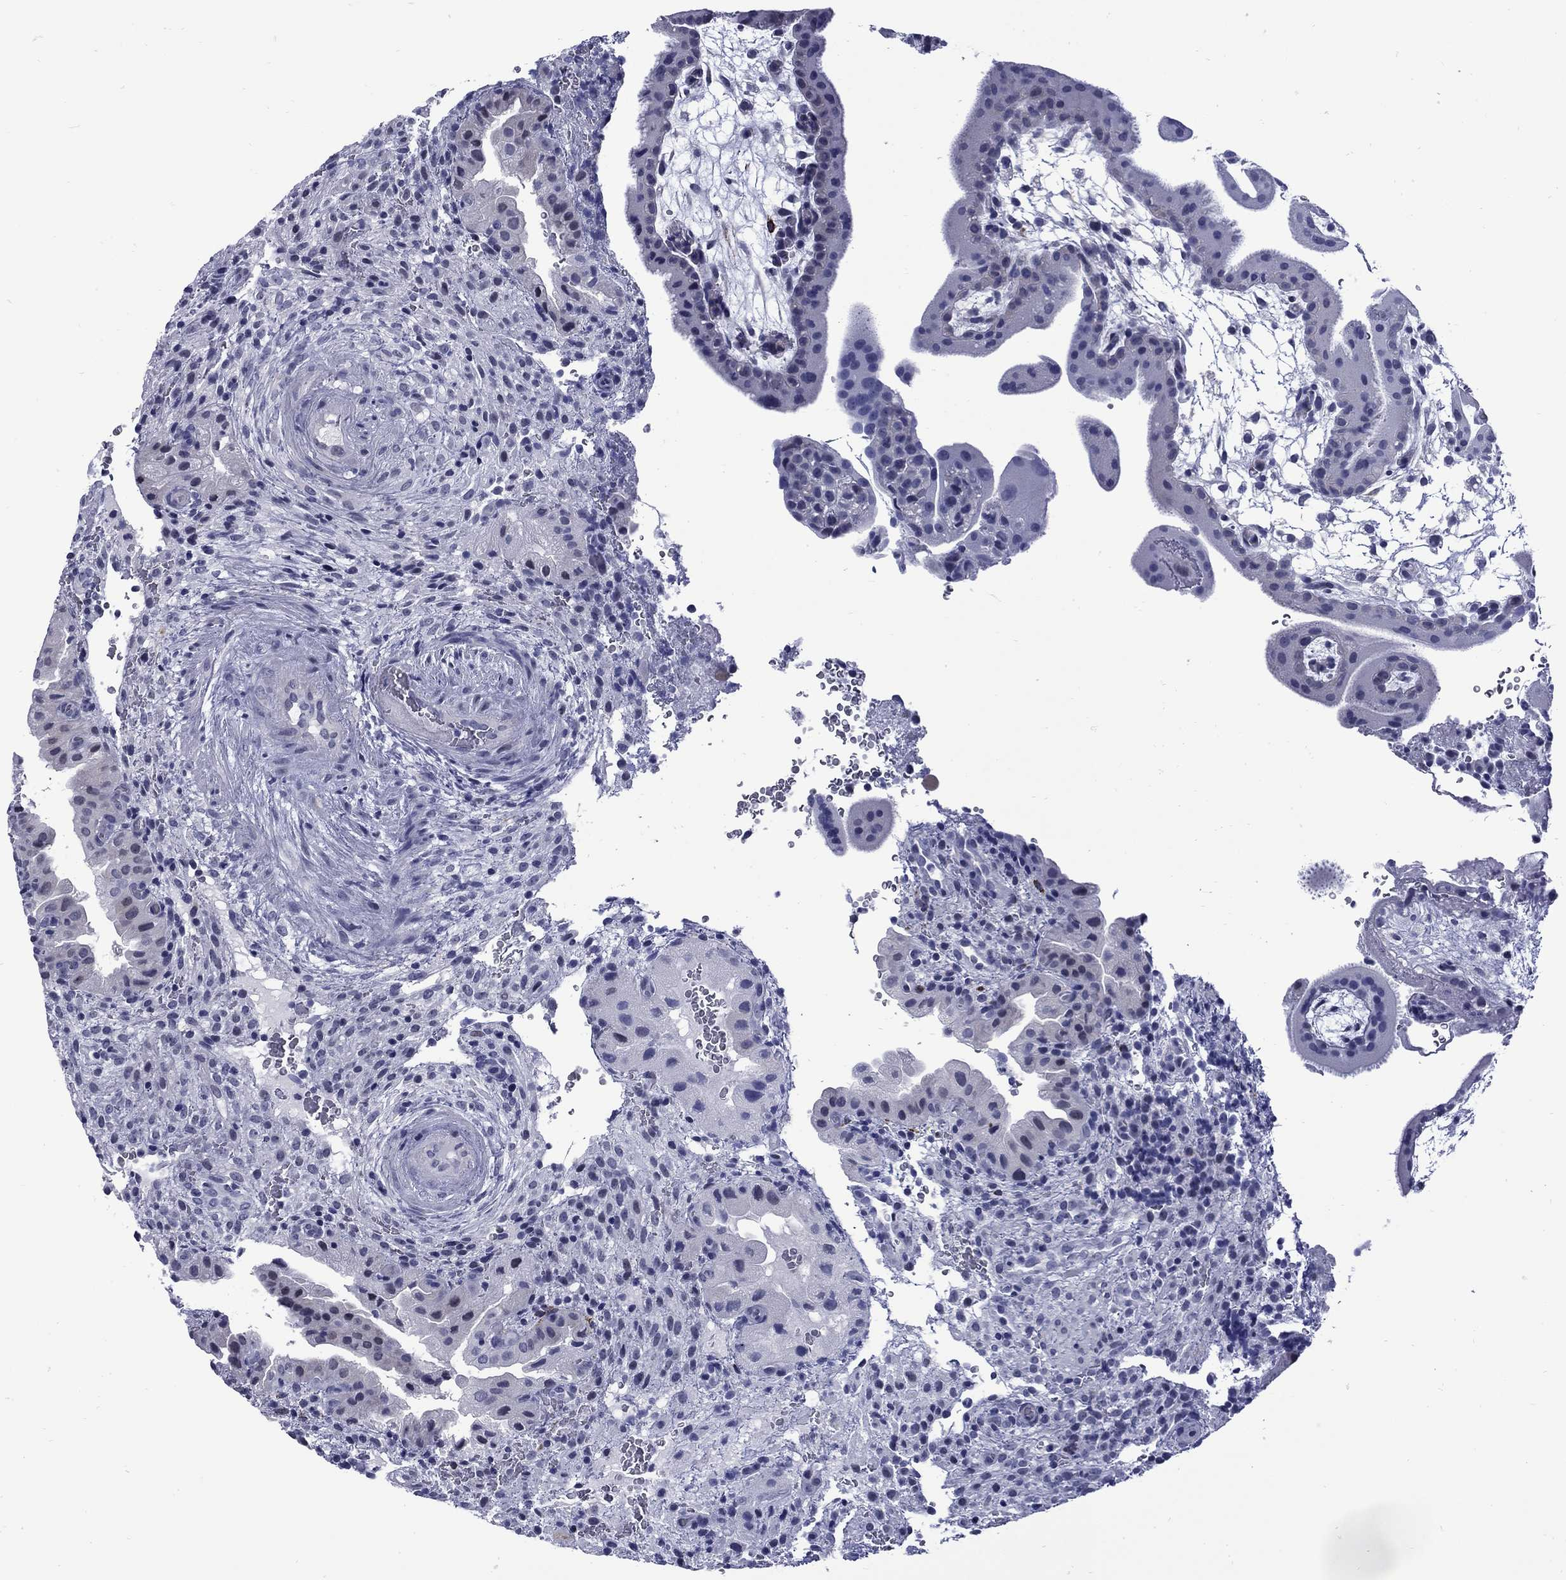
{"staining": {"intensity": "negative", "quantity": "none", "location": "none"}, "tissue": "placenta", "cell_type": "Decidual cells", "image_type": "normal", "snomed": [{"axis": "morphology", "description": "Normal tissue, NOS"}, {"axis": "topography", "description": "Placenta"}], "caption": "This is an IHC histopathology image of unremarkable human placenta. There is no expression in decidual cells.", "gene": "MGARP", "patient": {"sex": "female", "age": 19}}